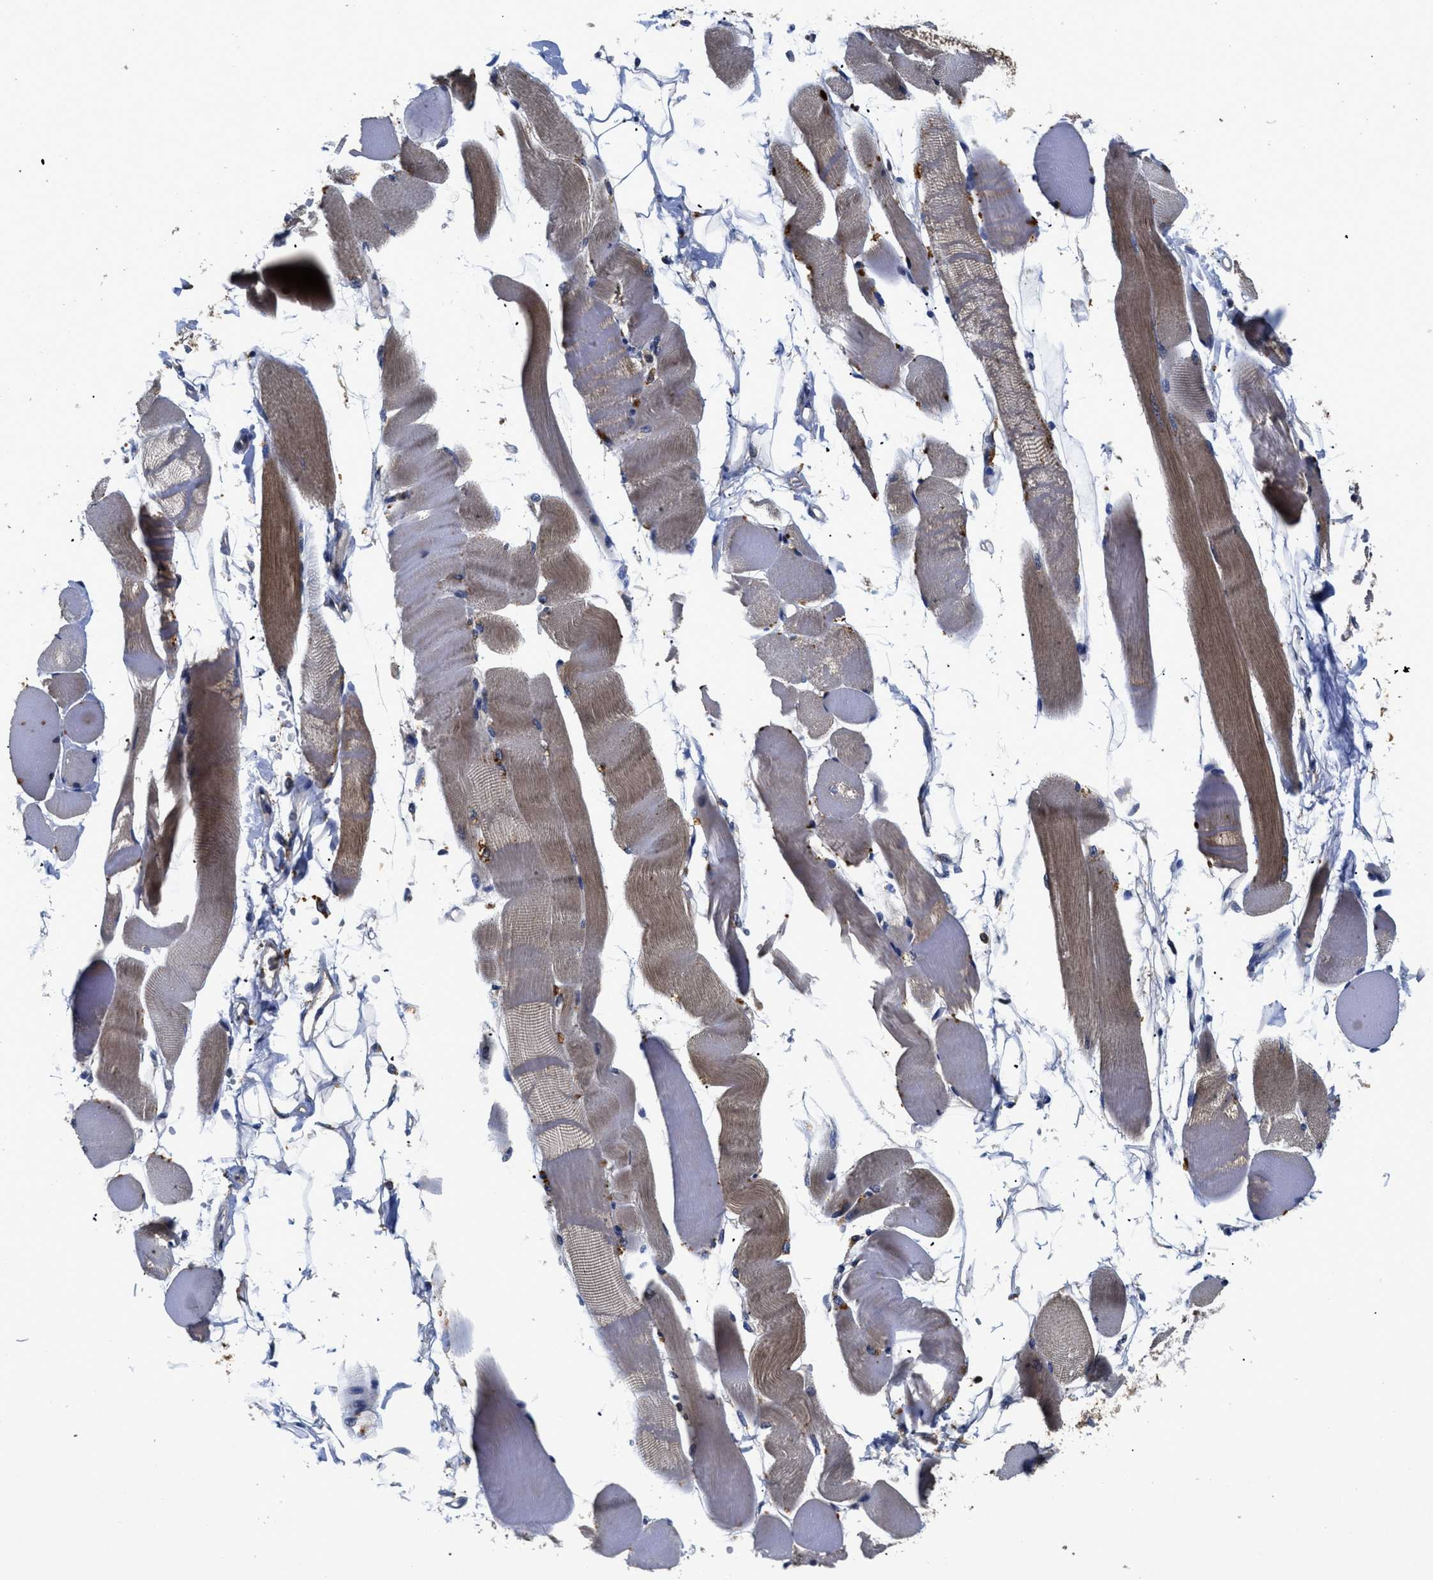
{"staining": {"intensity": "moderate", "quantity": "25%-75%", "location": "cytoplasmic/membranous"}, "tissue": "skeletal muscle", "cell_type": "Myocytes", "image_type": "normal", "snomed": [{"axis": "morphology", "description": "Normal tissue, NOS"}, {"axis": "topography", "description": "Skeletal muscle"}, {"axis": "topography", "description": "Peripheral nerve tissue"}], "caption": "A brown stain labels moderate cytoplasmic/membranous staining of a protein in myocytes of normal skeletal muscle.", "gene": "LRRC3", "patient": {"sex": "female", "age": 84}}